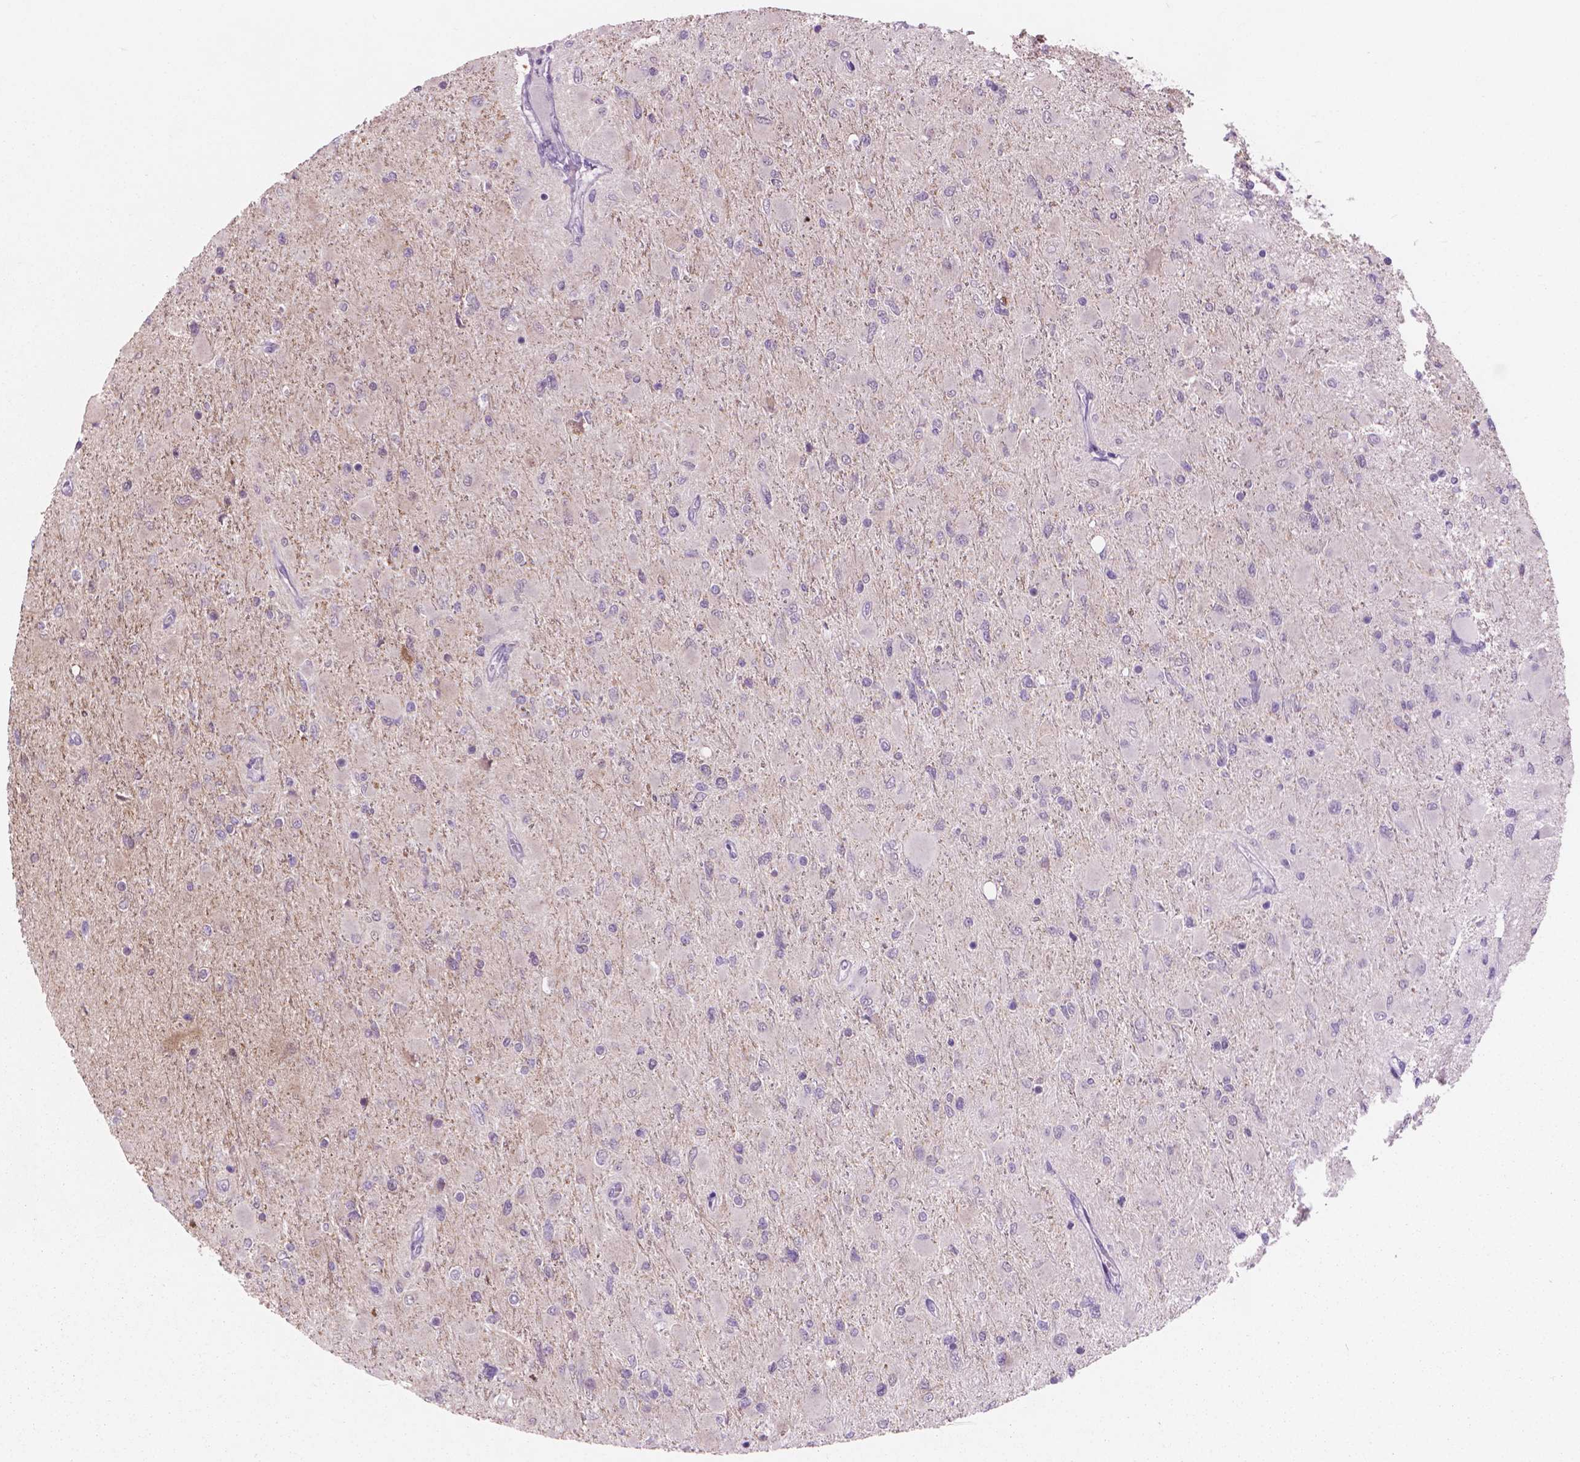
{"staining": {"intensity": "negative", "quantity": "none", "location": "none"}, "tissue": "glioma", "cell_type": "Tumor cells", "image_type": "cancer", "snomed": [{"axis": "morphology", "description": "Glioma, malignant, High grade"}, {"axis": "topography", "description": "Cerebral cortex"}], "caption": "IHC image of neoplastic tissue: malignant glioma (high-grade) stained with DAB (3,3'-diaminobenzidine) shows no significant protein staining in tumor cells.", "gene": "ENO2", "patient": {"sex": "female", "age": 36}}